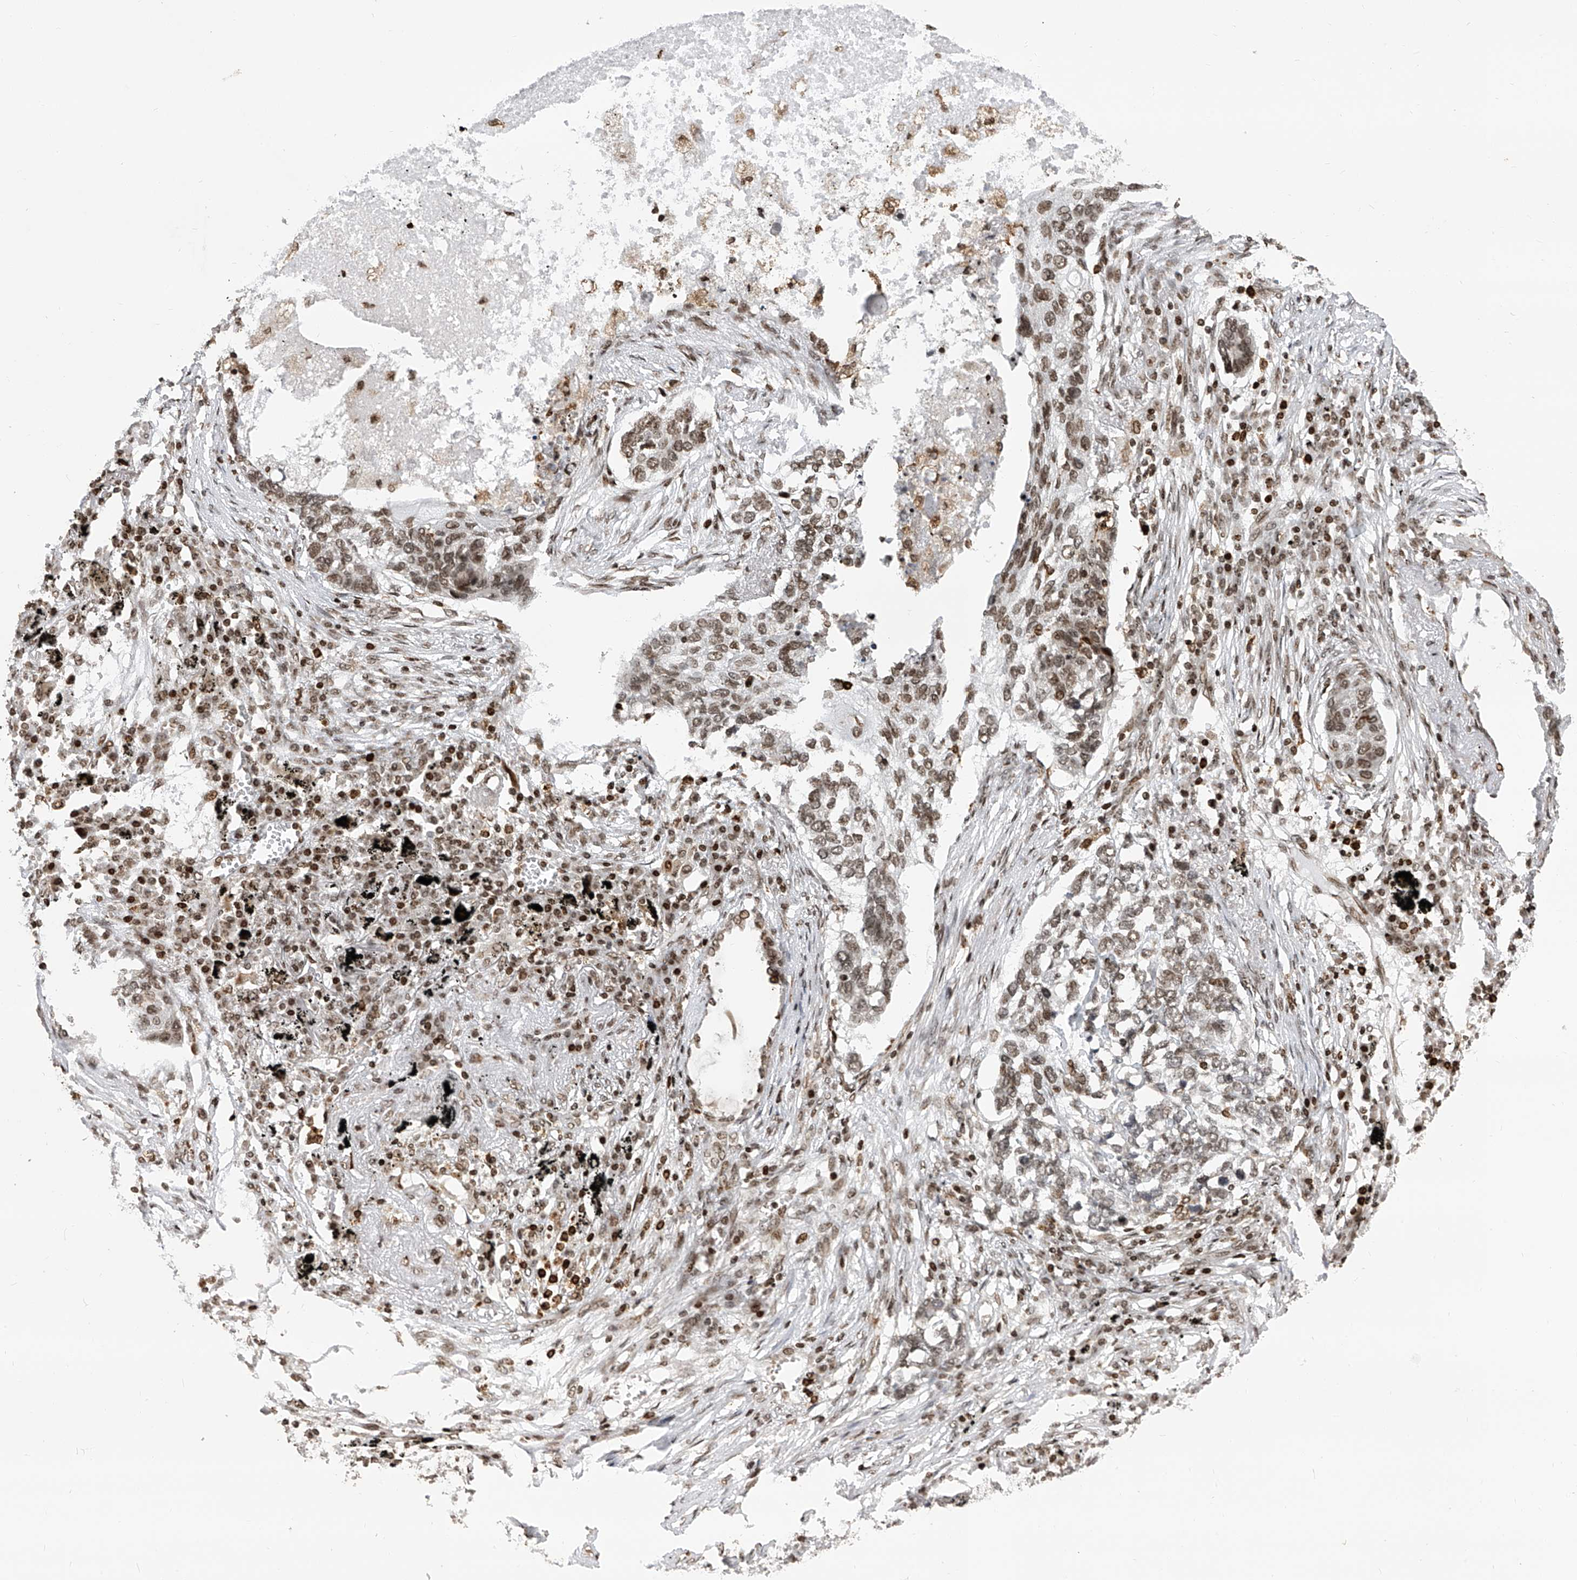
{"staining": {"intensity": "moderate", "quantity": ">75%", "location": "nuclear"}, "tissue": "lung cancer", "cell_type": "Tumor cells", "image_type": "cancer", "snomed": [{"axis": "morphology", "description": "Squamous cell carcinoma, NOS"}, {"axis": "topography", "description": "Lung"}], "caption": "IHC (DAB (3,3'-diaminobenzidine)) staining of human lung squamous cell carcinoma shows moderate nuclear protein expression in about >75% of tumor cells. (Stains: DAB in brown, nuclei in blue, Microscopy: brightfield microscopy at high magnification).", "gene": "PAK1IP1", "patient": {"sex": "female", "age": 63}}